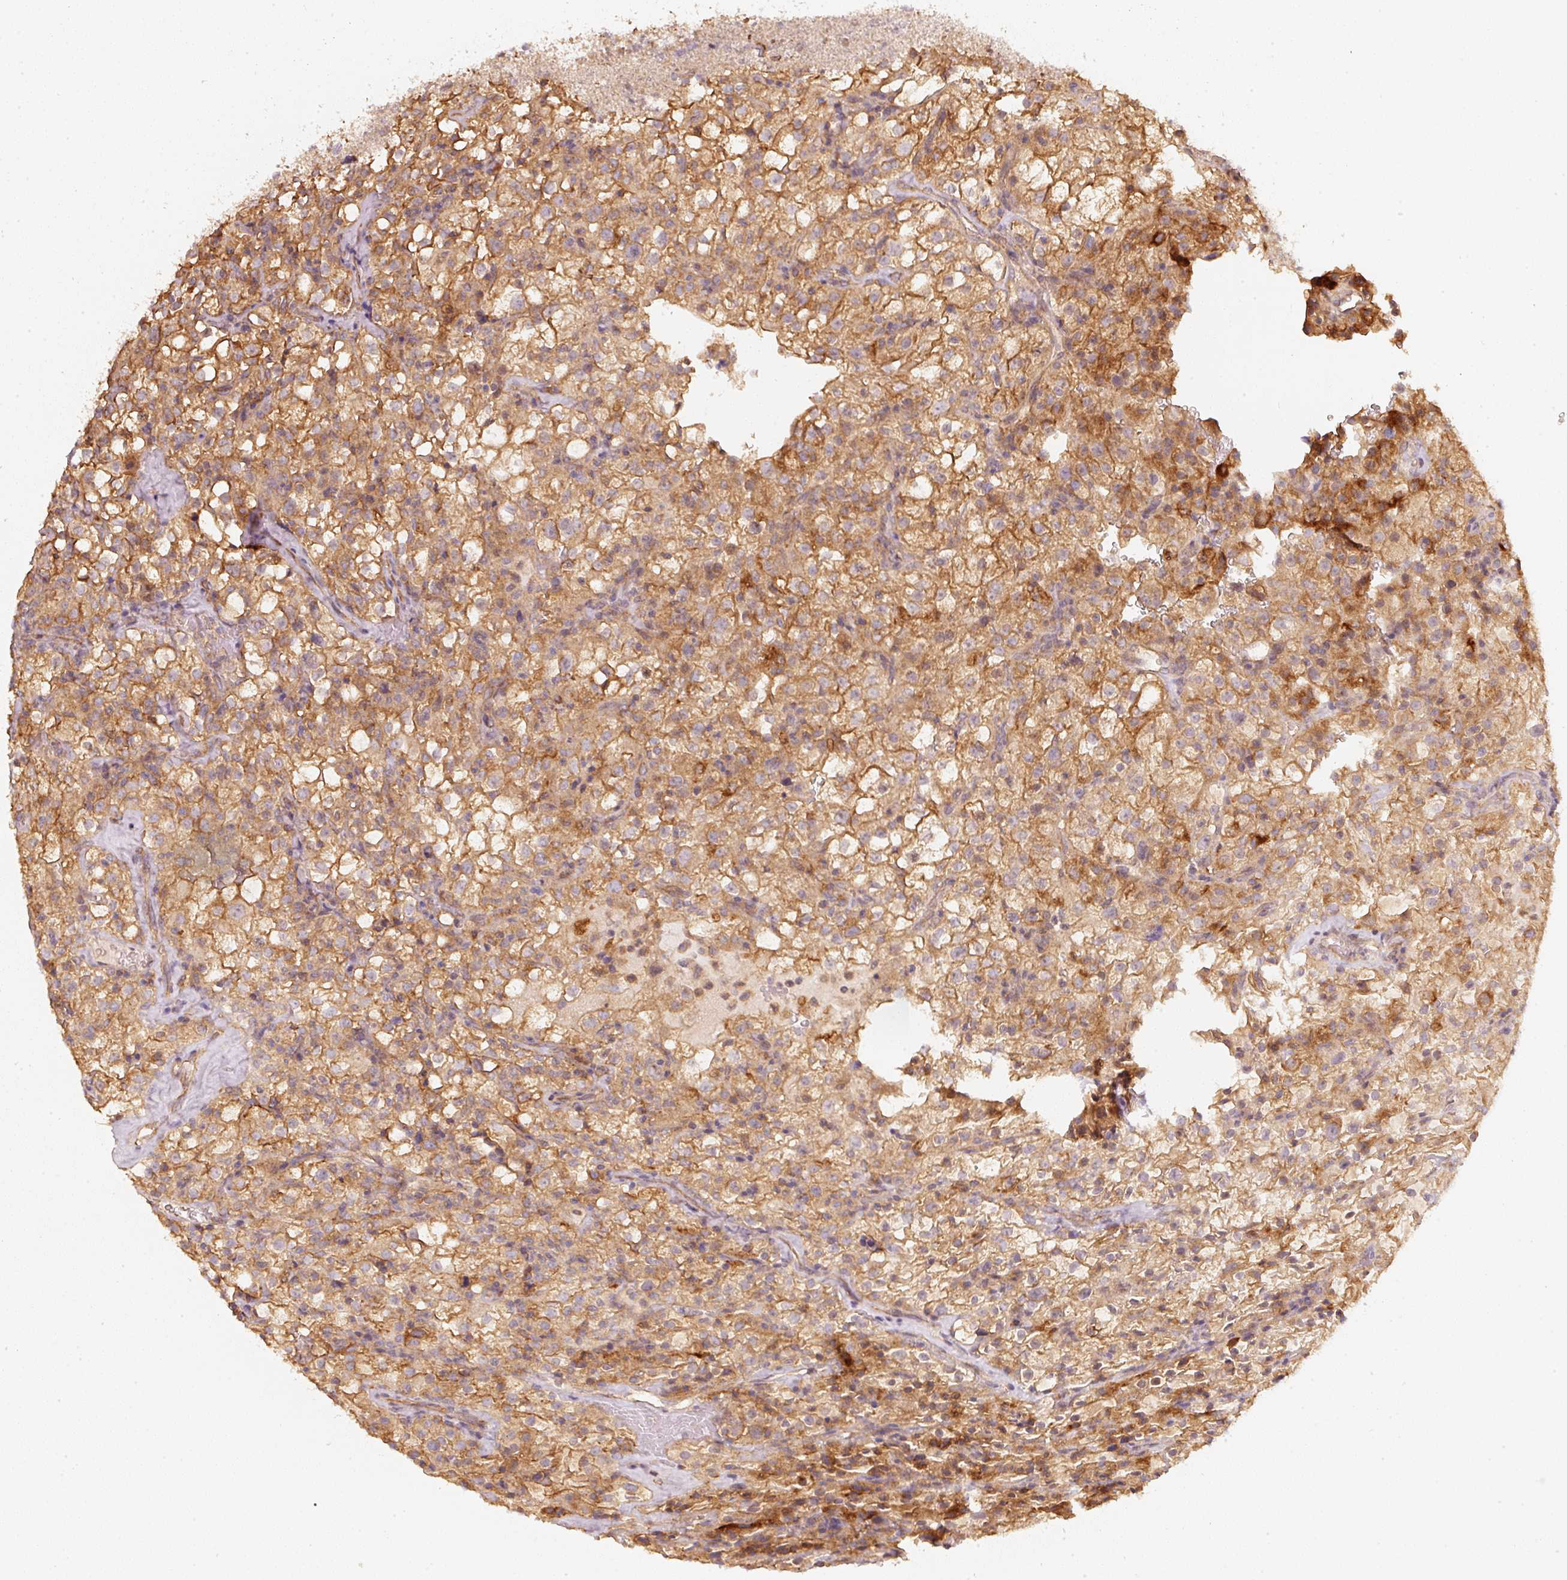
{"staining": {"intensity": "moderate", "quantity": ">75%", "location": "cytoplasmic/membranous"}, "tissue": "renal cancer", "cell_type": "Tumor cells", "image_type": "cancer", "snomed": [{"axis": "morphology", "description": "Adenocarcinoma, NOS"}, {"axis": "topography", "description": "Kidney"}], "caption": "DAB (3,3'-diaminobenzidine) immunohistochemical staining of human adenocarcinoma (renal) reveals moderate cytoplasmic/membranous protein staining in about >75% of tumor cells. (IHC, brightfield microscopy, high magnification).", "gene": "CEP95", "patient": {"sex": "female", "age": 74}}